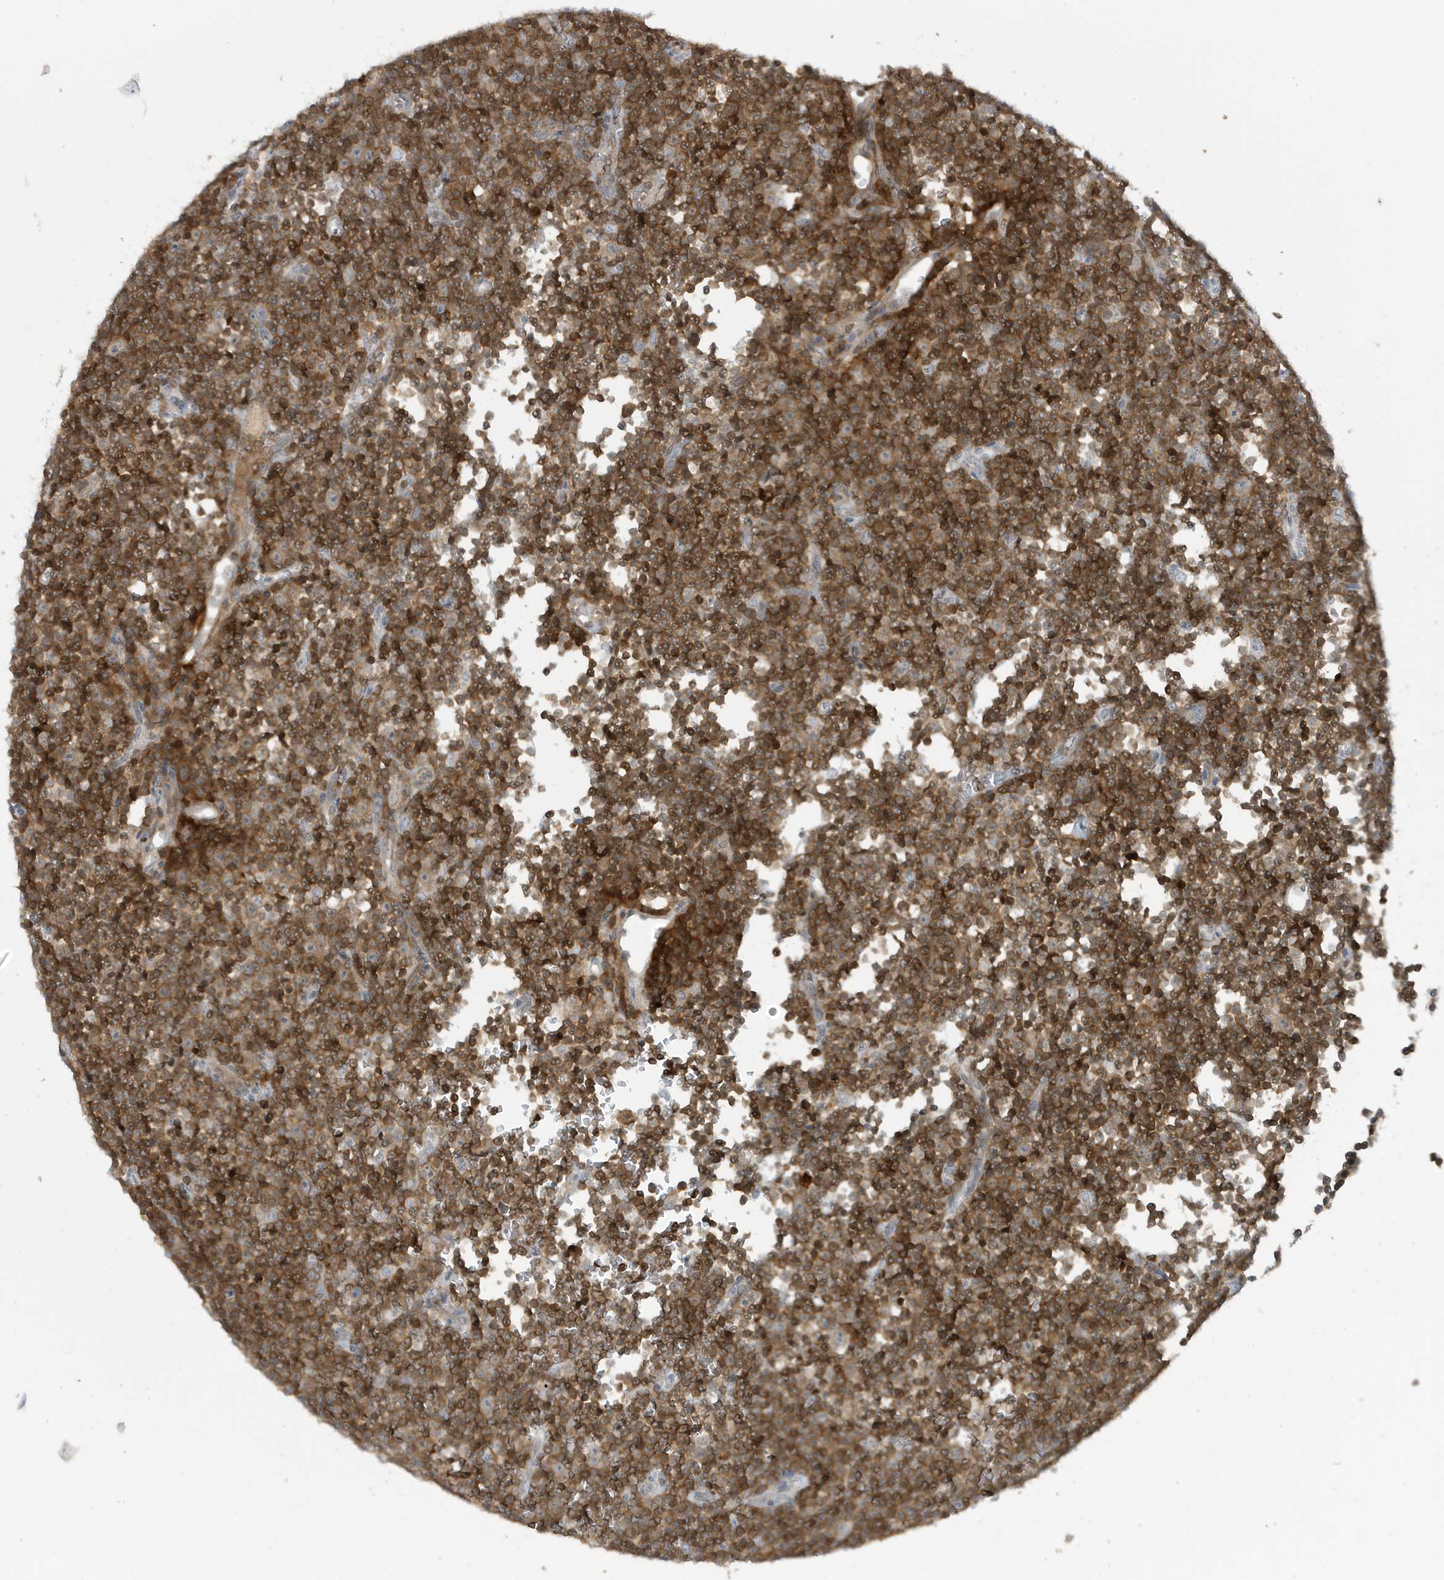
{"staining": {"intensity": "moderate", "quantity": ">75%", "location": "cytoplasmic/membranous"}, "tissue": "lymphoma", "cell_type": "Tumor cells", "image_type": "cancer", "snomed": [{"axis": "morphology", "description": "Malignant lymphoma, non-Hodgkin's type, Low grade"}, {"axis": "topography", "description": "Lymph node"}], "caption": "Immunohistochemical staining of low-grade malignant lymphoma, non-Hodgkin's type displays medium levels of moderate cytoplasmic/membranous protein staining in about >75% of tumor cells. The protein is shown in brown color, while the nuclei are stained blue.", "gene": "OGA", "patient": {"sex": "female", "age": 67}}